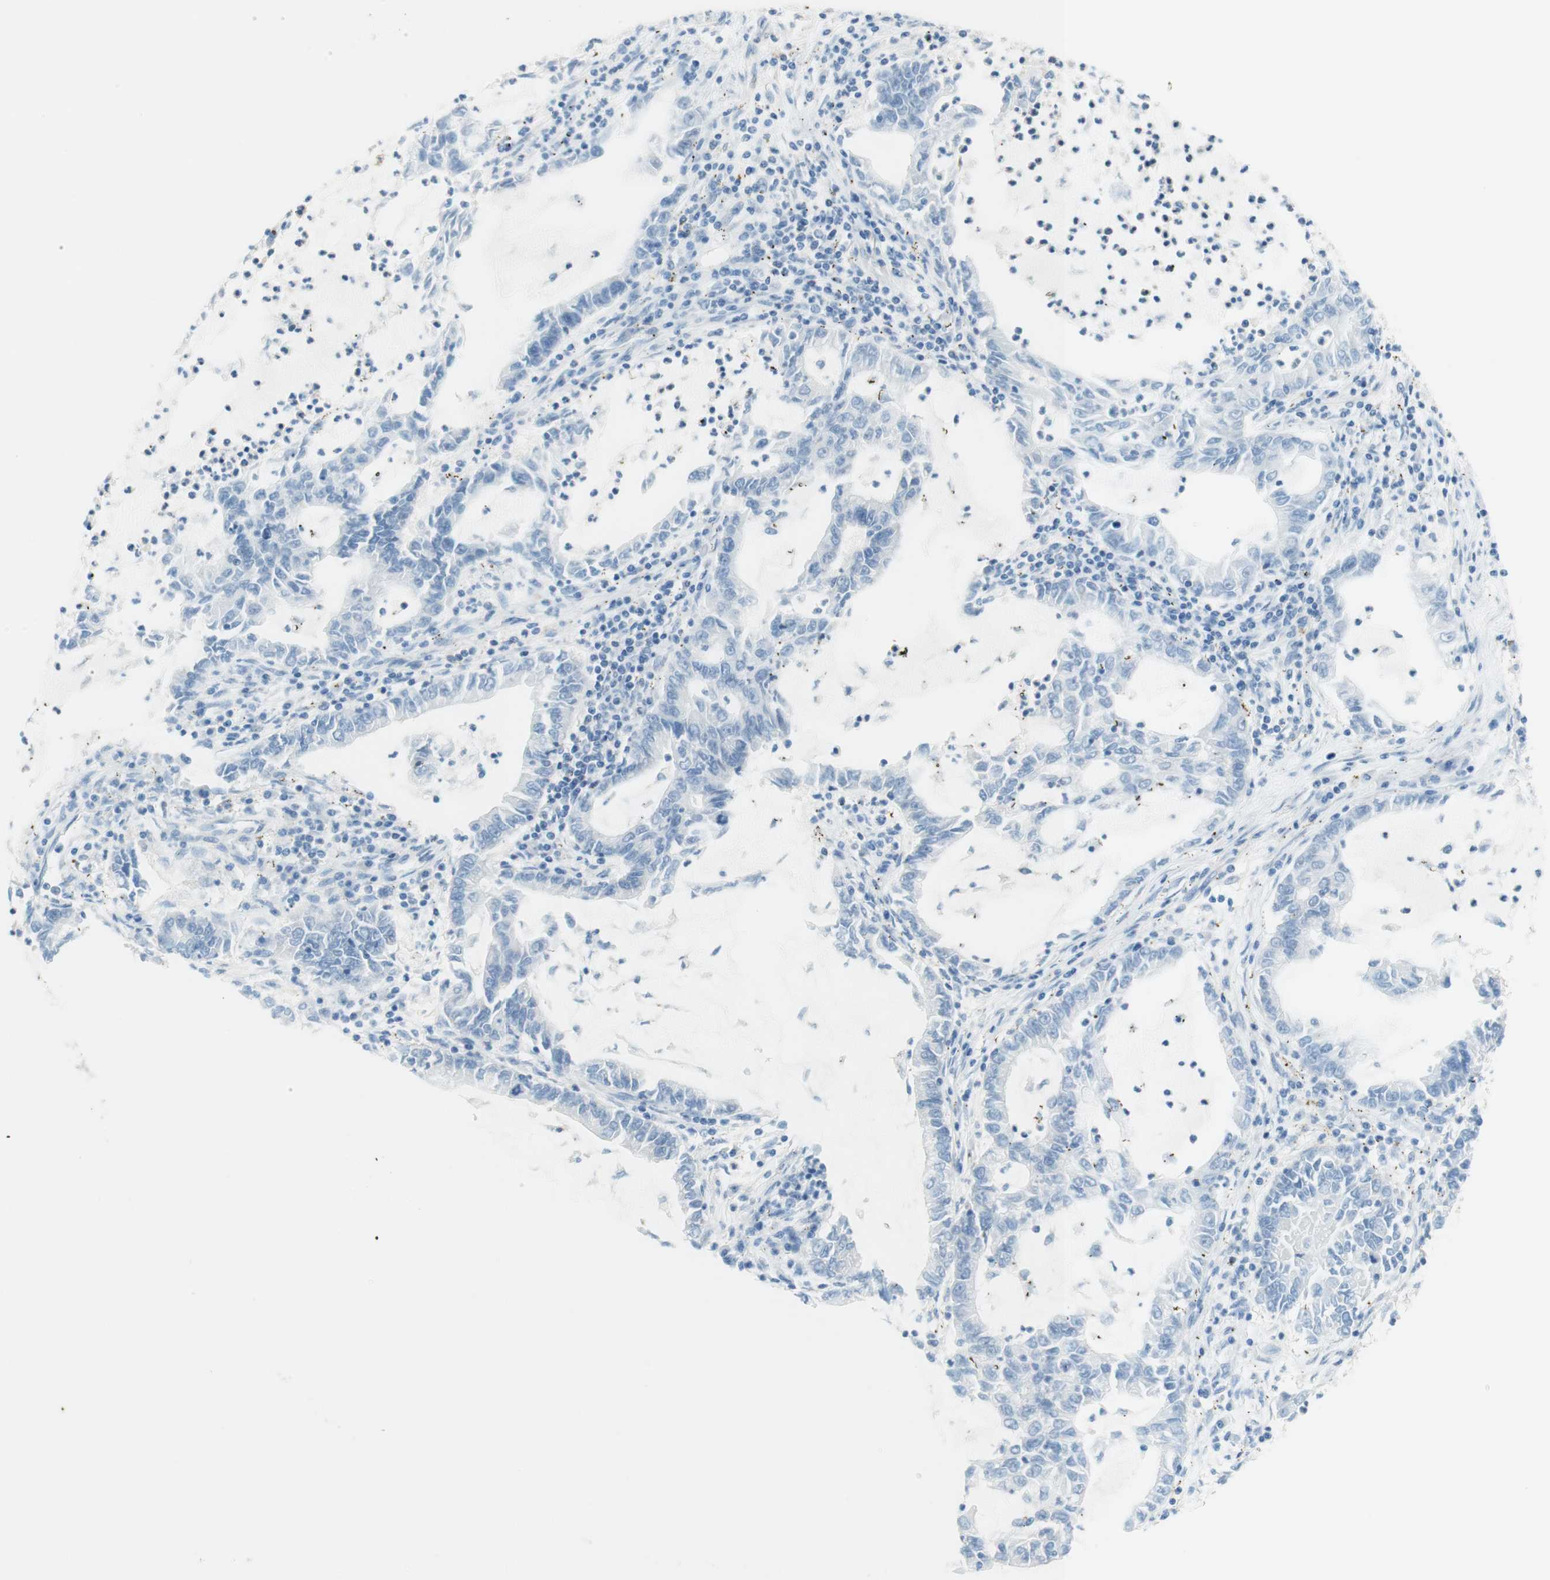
{"staining": {"intensity": "negative", "quantity": "none", "location": "none"}, "tissue": "lung cancer", "cell_type": "Tumor cells", "image_type": "cancer", "snomed": [{"axis": "morphology", "description": "Adenocarcinoma, NOS"}, {"axis": "topography", "description": "Lung"}], "caption": "IHC of lung adenocarcinoma shows no positivity in tumor cells.", "gene": "VPS26A", "patient": {"sex": "female", "age": 51}}